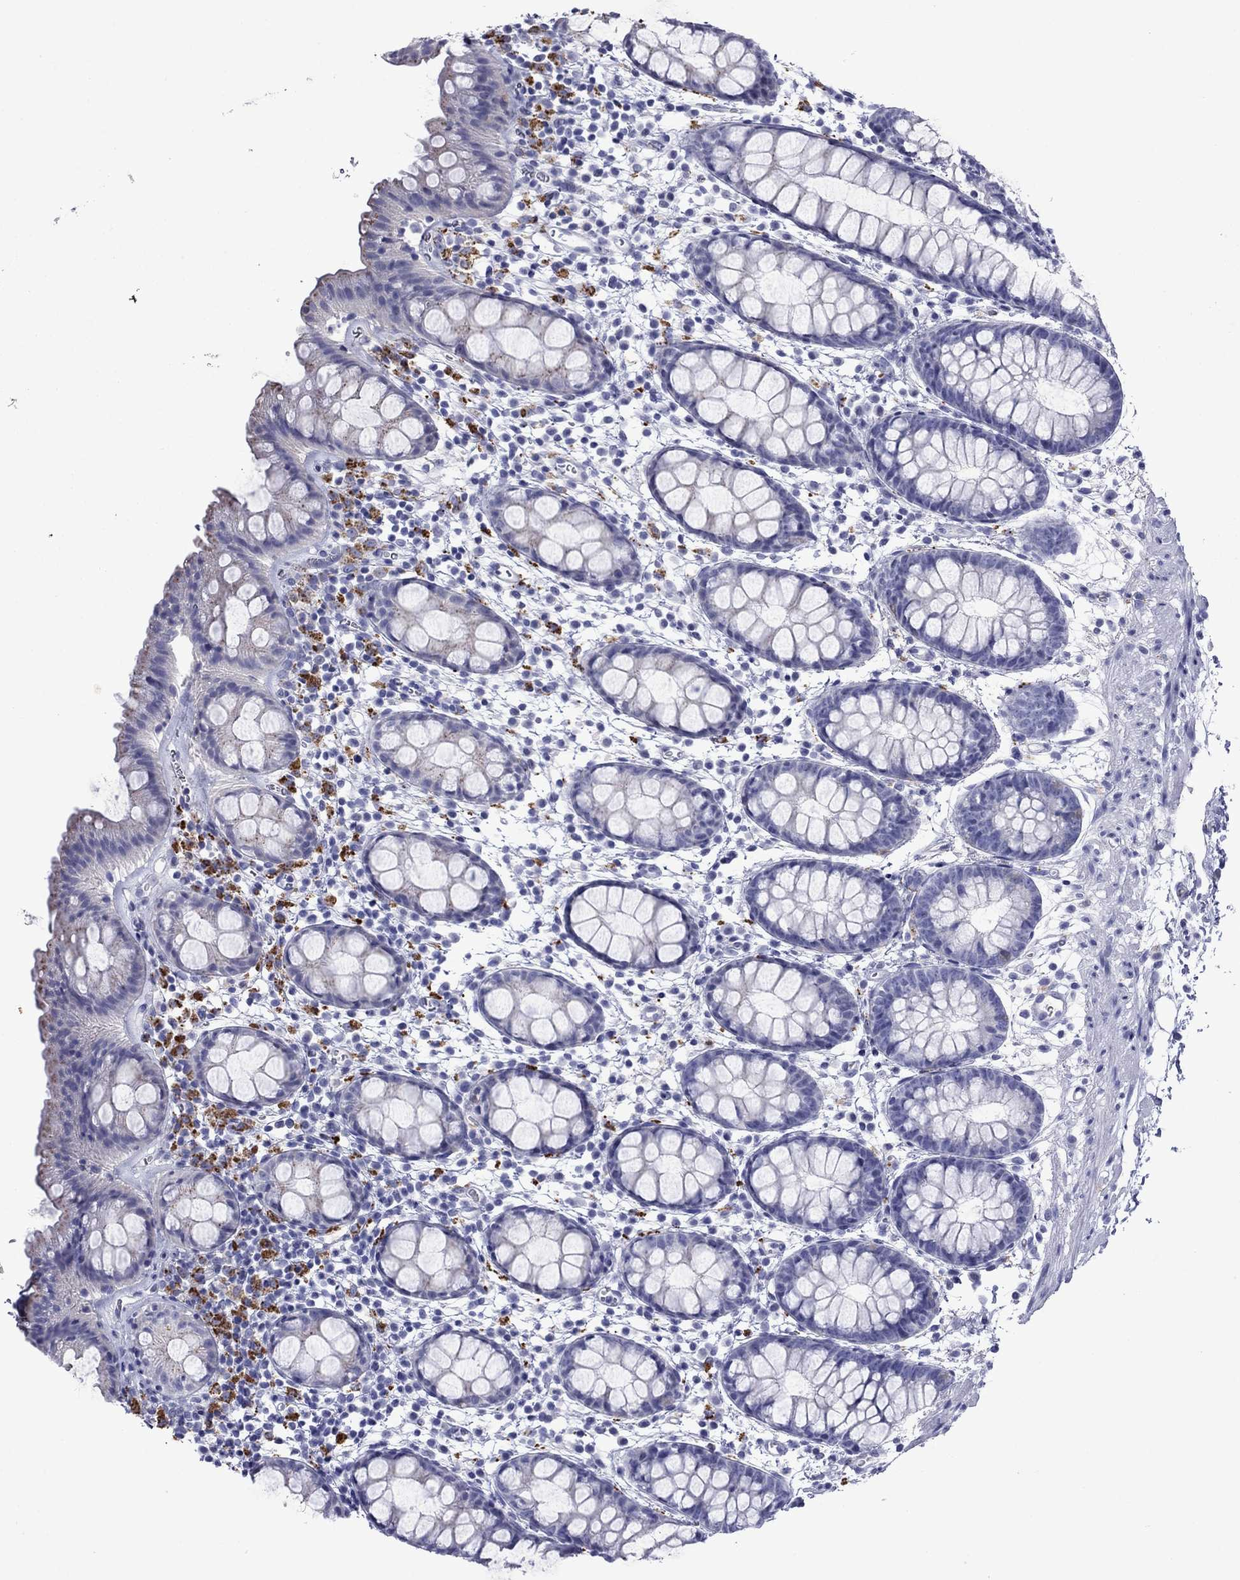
{"staining": {"intensity": "moderate", "quantity": "<25%", "location": "cytoplasmic/membranous"}, "tissue": "rectum", "cell_type": "Glandular cells", "image_type": "normal", "snomed": [{"axis": "morphology", "description": "Normal tissue, NOS"}, {"axis": "topography", "description": "Rectum"}], "caption": "IHC micrograph of benign human rectum stained for a protein (brown), which reveals low levels of moderate cytoplasmic/membranous staining in about <25% of glandular cells.", "gene": "PIWIL1", "patient": {"sex": "male", "age": 57}}